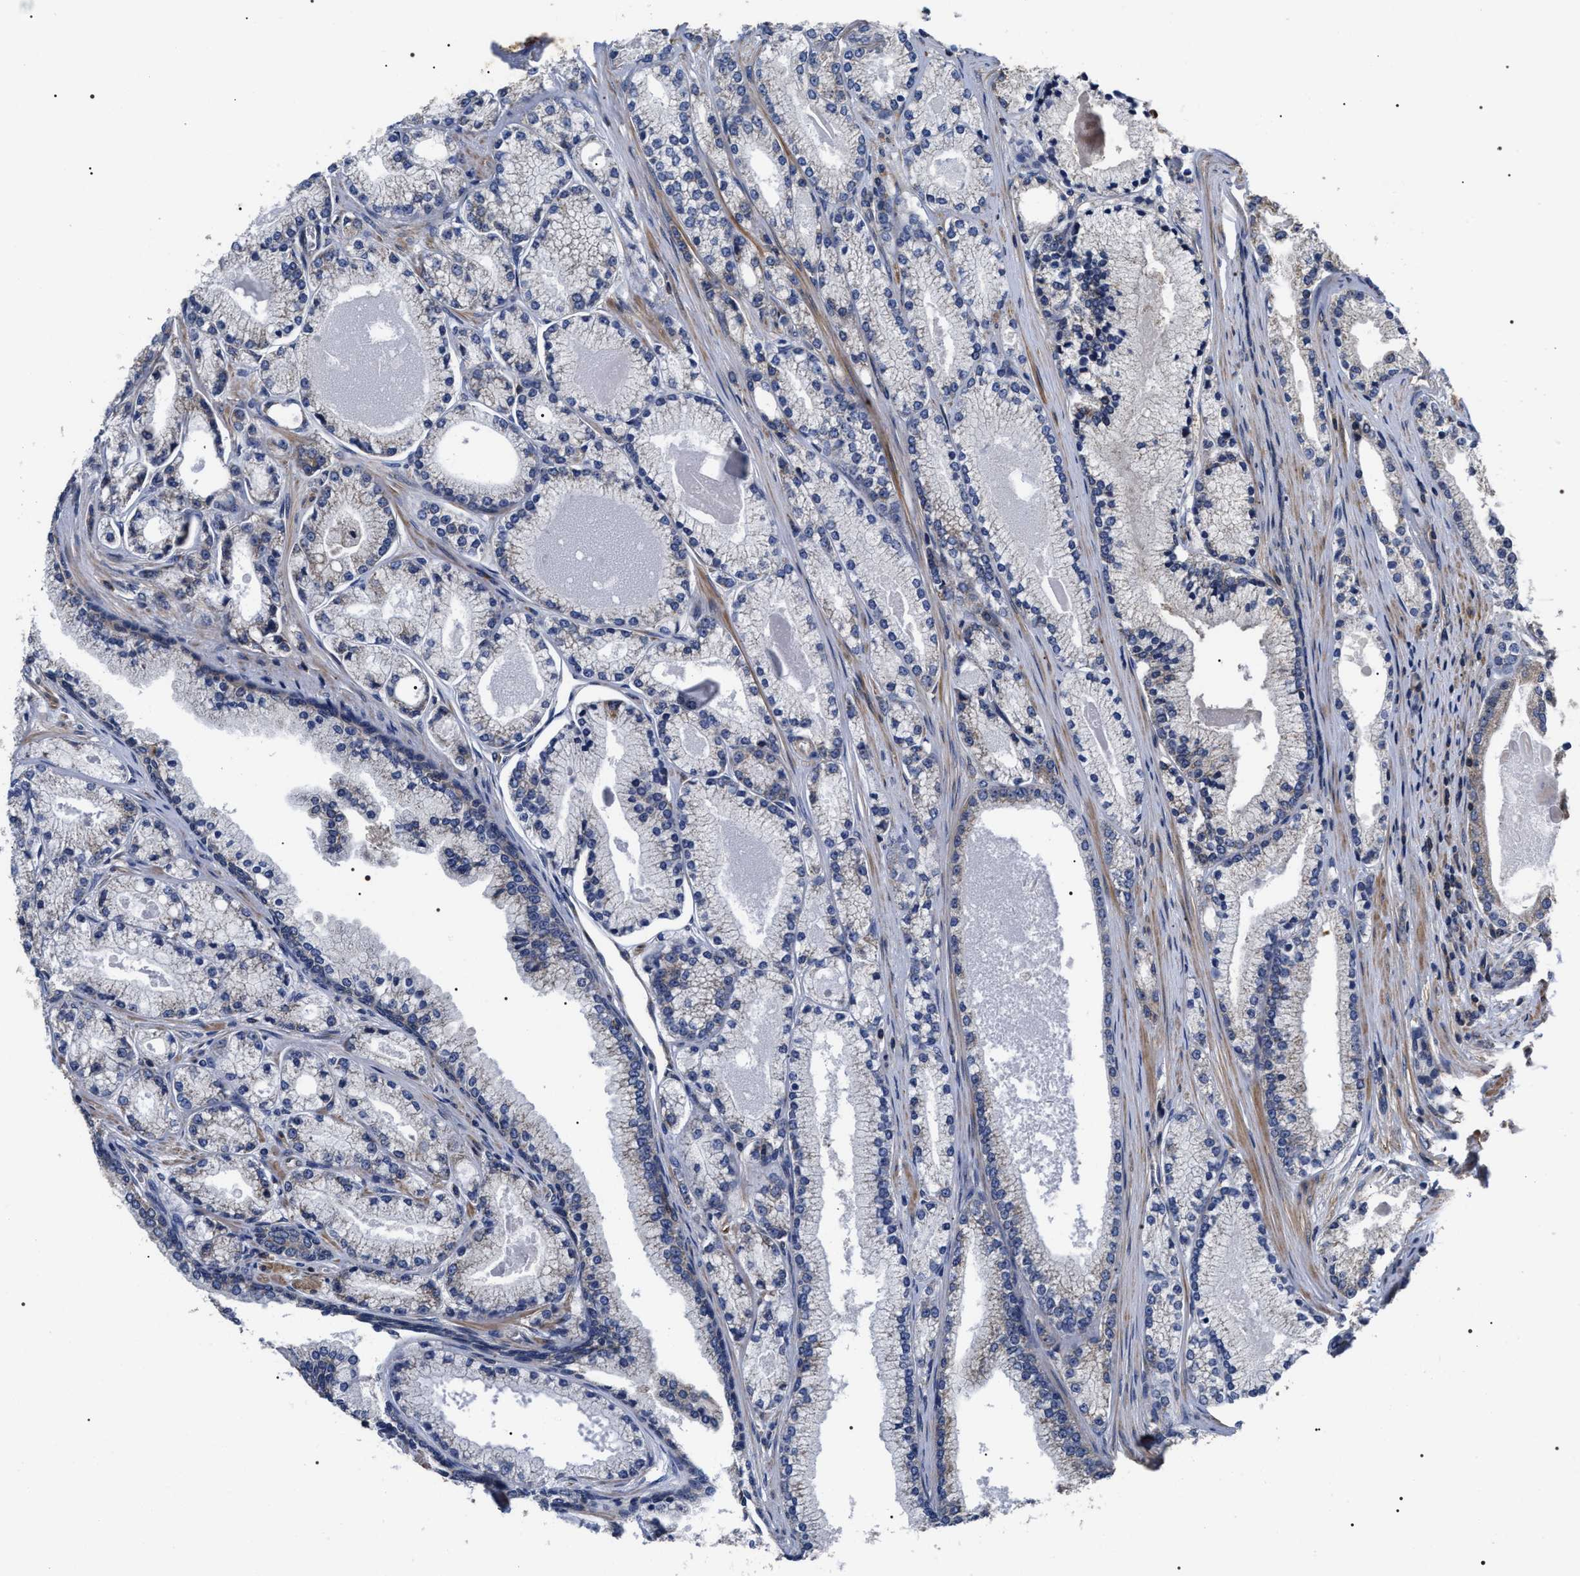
{"staining": {"intensity": "moderate", "quantity": "<25%", "location": "cytoplasmic/membranous"}, "tissue": "prostate cancer", "cell_type": "Tumor cells", "image_type": "cancer", "snomed": [{"axis": "morphology", "description": "Adenocarcinoma, High grade"}, {"axis": "topography", "description": "Prostate"}], "caption": "Moderate cytoplasmic/membranous protein staining is present in about <25% of tumor cells in prostate cancer.", "gene": "MIS18A", "patient": {"sex": "male", "age": 71}}